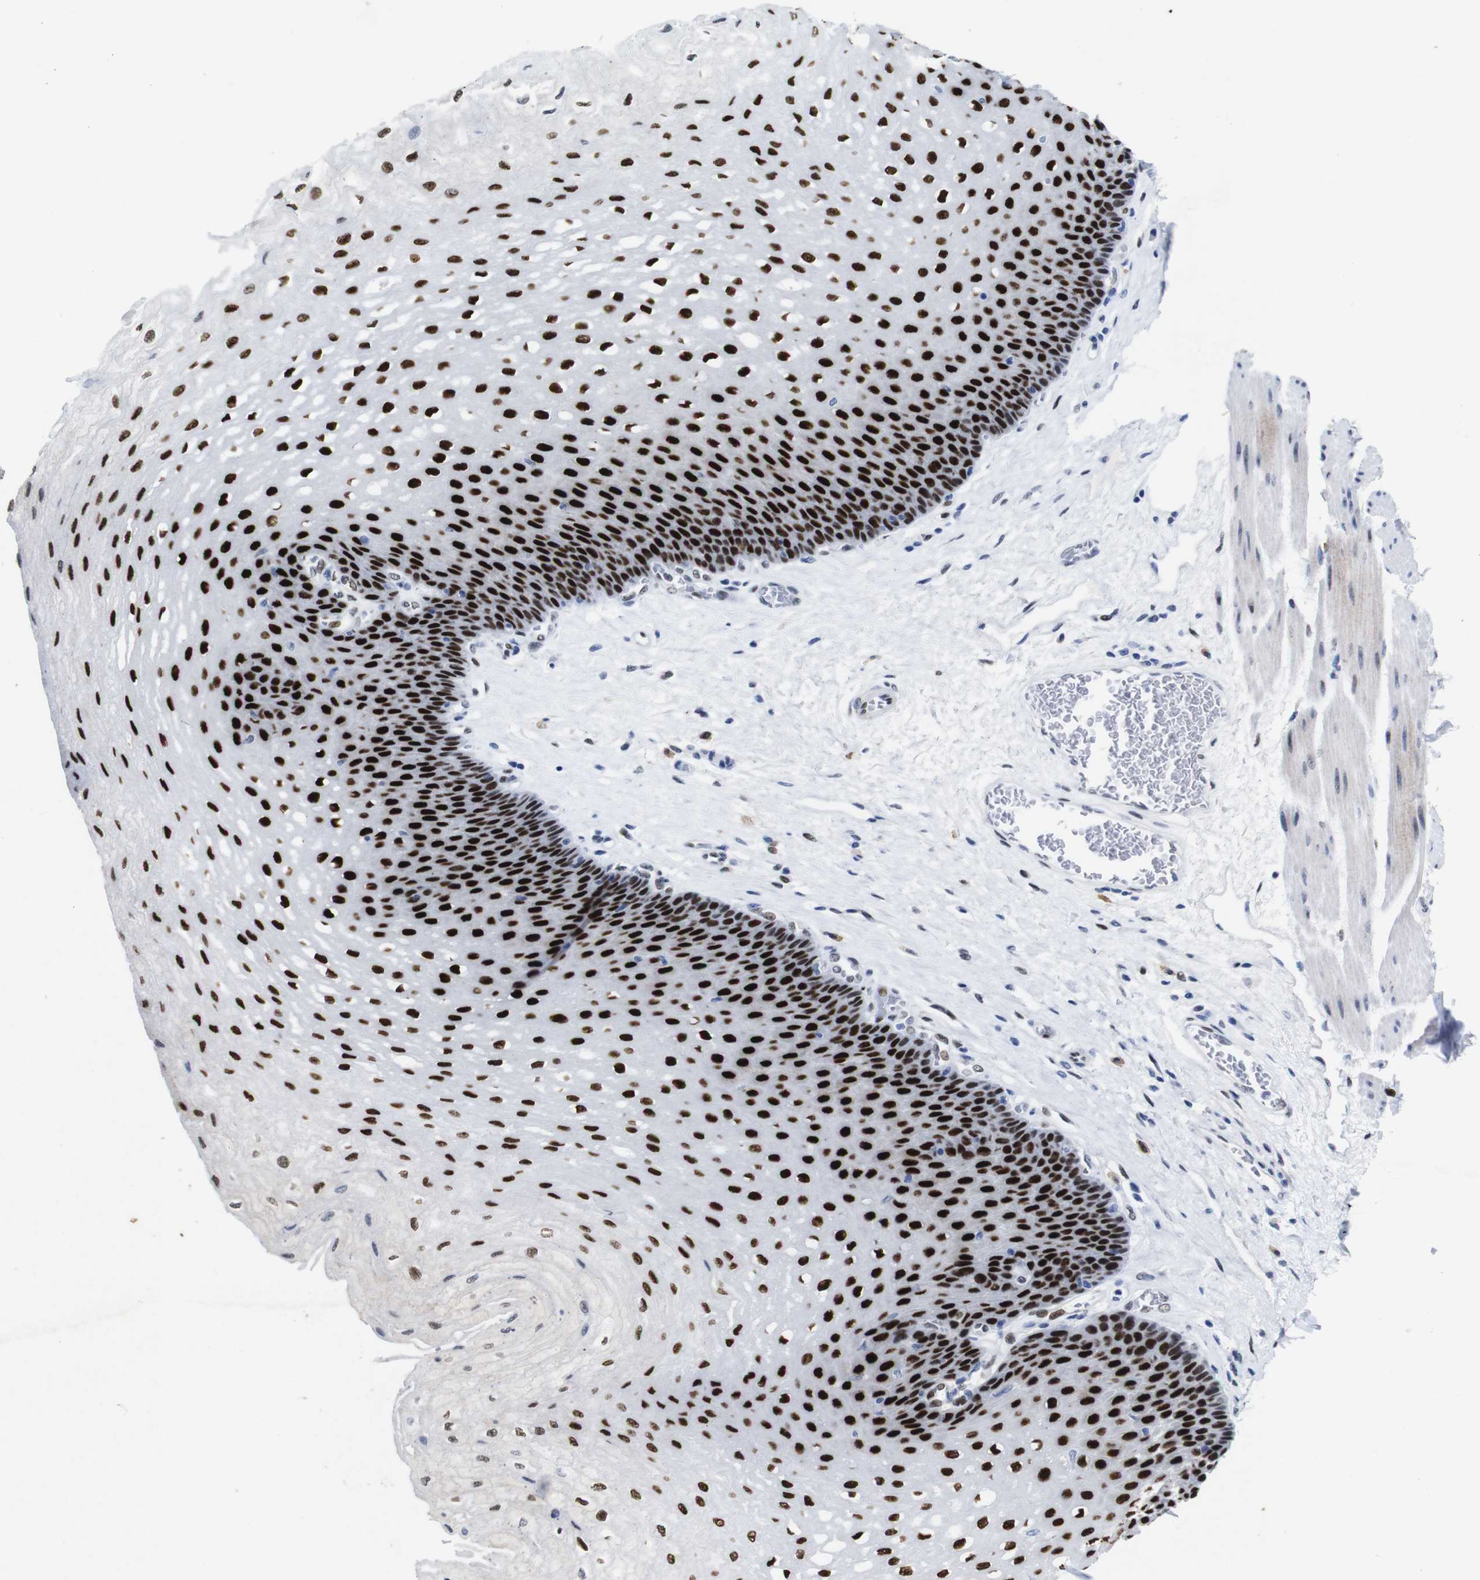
{"staining": {"intensity": "strong", "quantity": ">75%", "location": "nuclear"}, "tissue": "esophagus", "cell_type": "Squamous epithelial cells", "image_type": "normal", "snomed": [{"axis": "morphology", "description": "Normal tissue, NOS"}, {"axis": "topography", "description": "Esophagus"}], "caption": "DAB (3,3'-diaminobenzidine) immunohistochemical staining of benign human esophagus shows strong nuclear protein positivity in approximately >75% of squamous epithelial cells. Nuclei are stained in blue.", "gene": "FOSL2", "patient": {"sex": "female", "age": 72}}